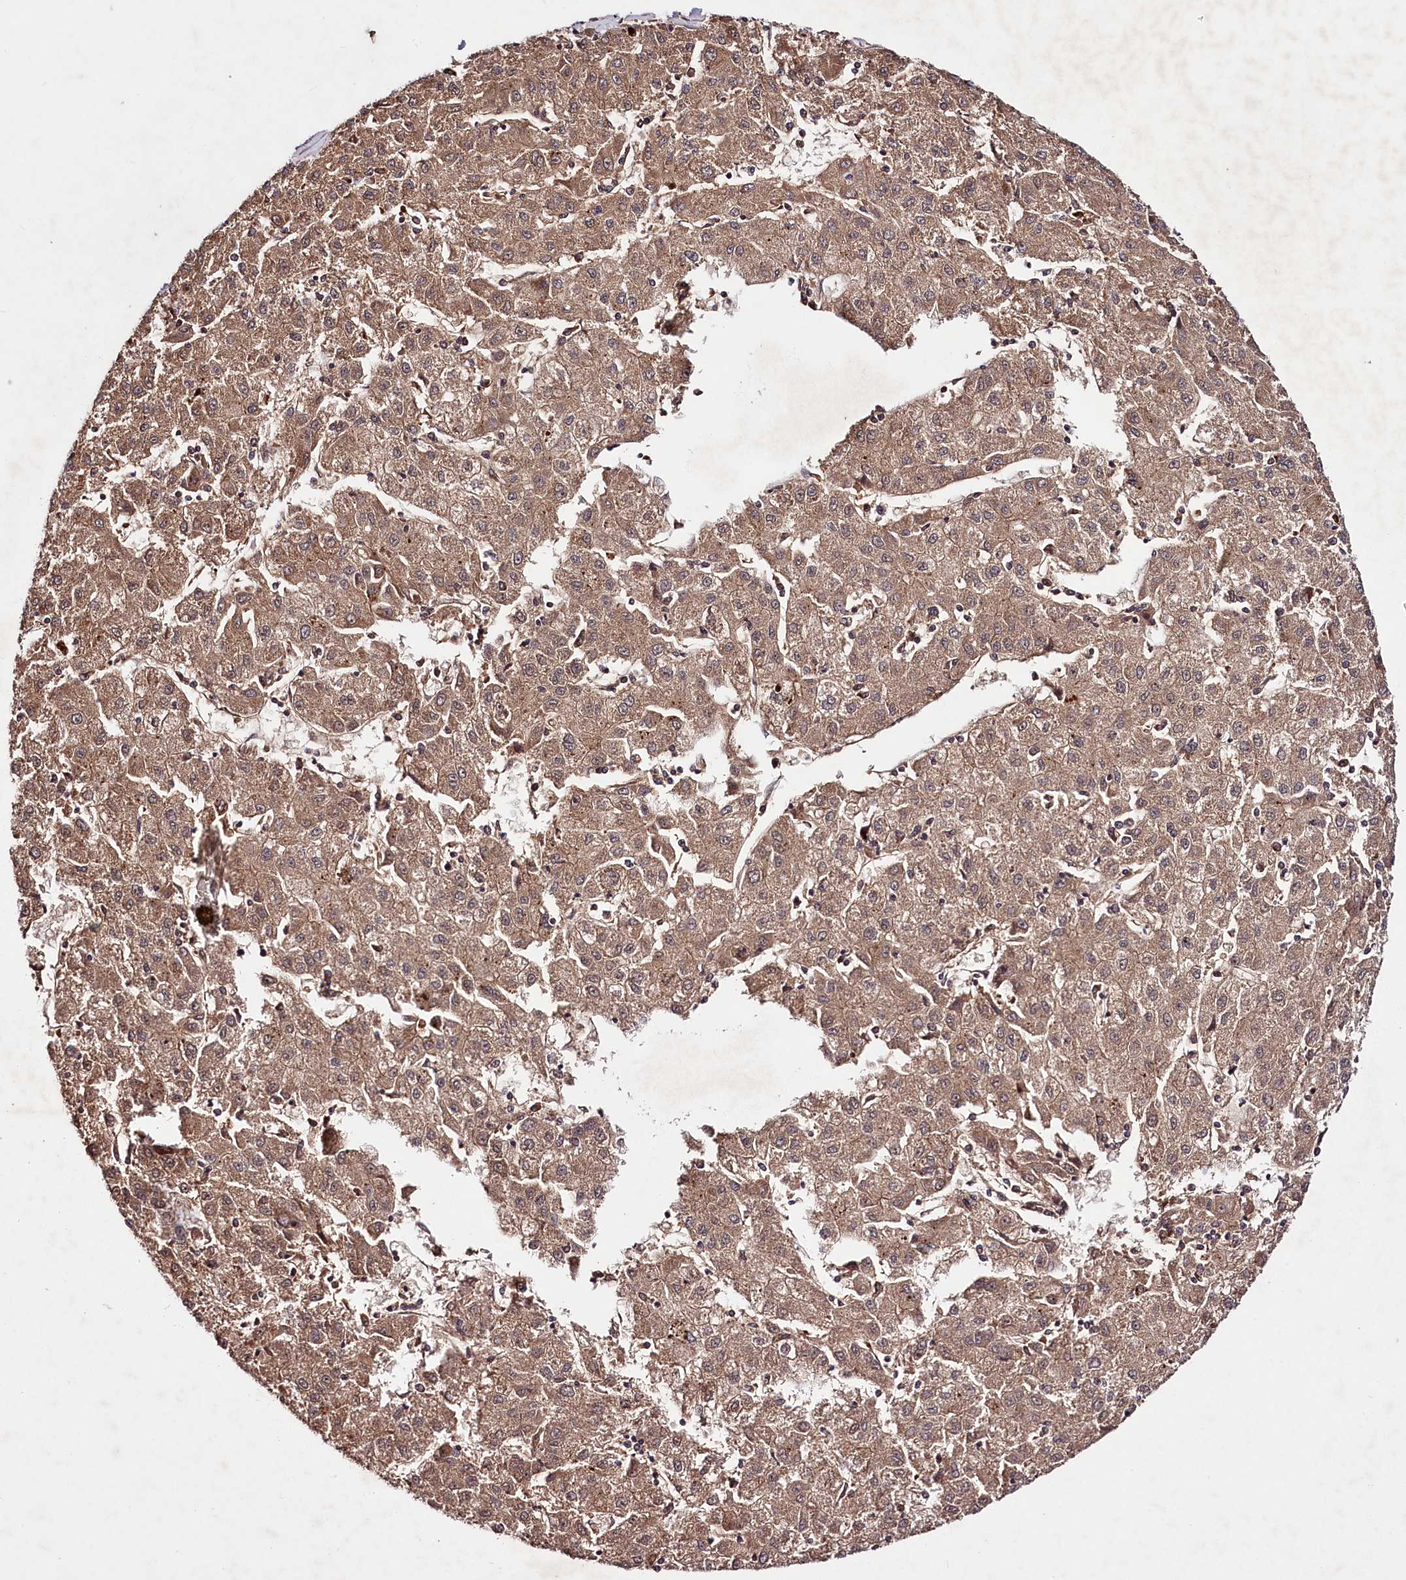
{"staining": {"intensity": "moderate", "quantity": ">75%", "location": "cytoplasmic/membranous"}, "tissue": "liver cancer", "cell_type": "Tumor cells", "image_type": "cancer", "snomed": [{"axis": "morphology", "description": "Carcinoma, Hepatocellular, NOS"}, {"axis": "topography", "description": "Liver"}], "caption": "A photomicrograph of human liver cancer stained for a protein exhibits moderate cytoplasmic/membranous brown staining in tumor cells. (IHC, brightfield microscopy, high magnification).", "gene": "TNPO3", "patient": {"sex": "male", "age": 72}}